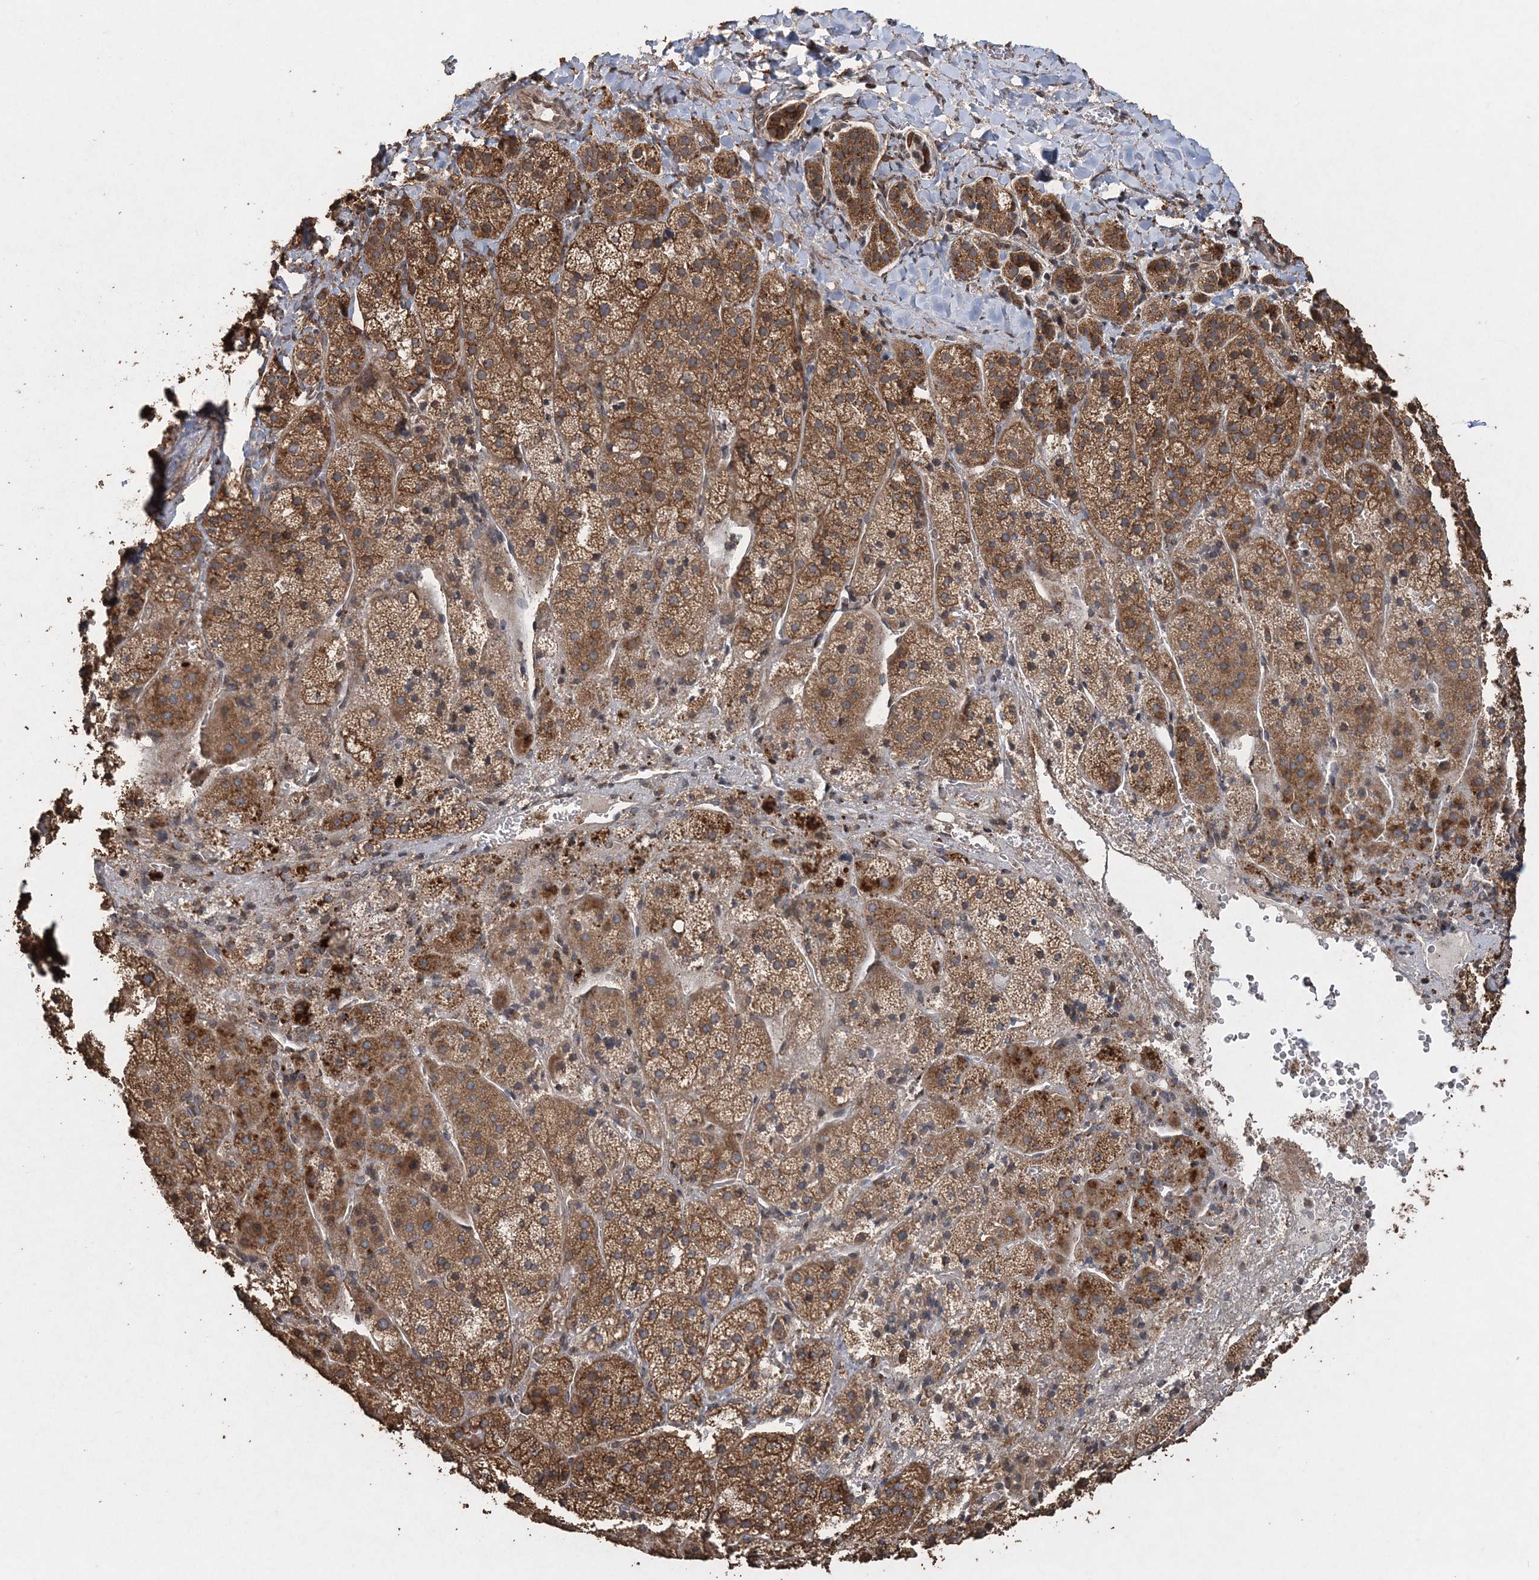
{"staining": {"intensity": "strong", "quantity": ">75%", "location": "cytoplasmic/membranous"}, "tissue": "adrenal gland", "cell_type": "Glandular cells", "image_type": "normal", "snomed": [{"axis": "morphology", "description": "Normal tissue, NOS"}, {"axis": "topography", "description": "Adrenal gland"}], "caption": "There is high levels of strong cytoplasmic/membranous positivity in glandular cells of normal adrenal gland, as demonstrated by immunohistochemical staining (brown color).", "gene": "RAB14", "patient": {"sex": "female", "age": 44}}